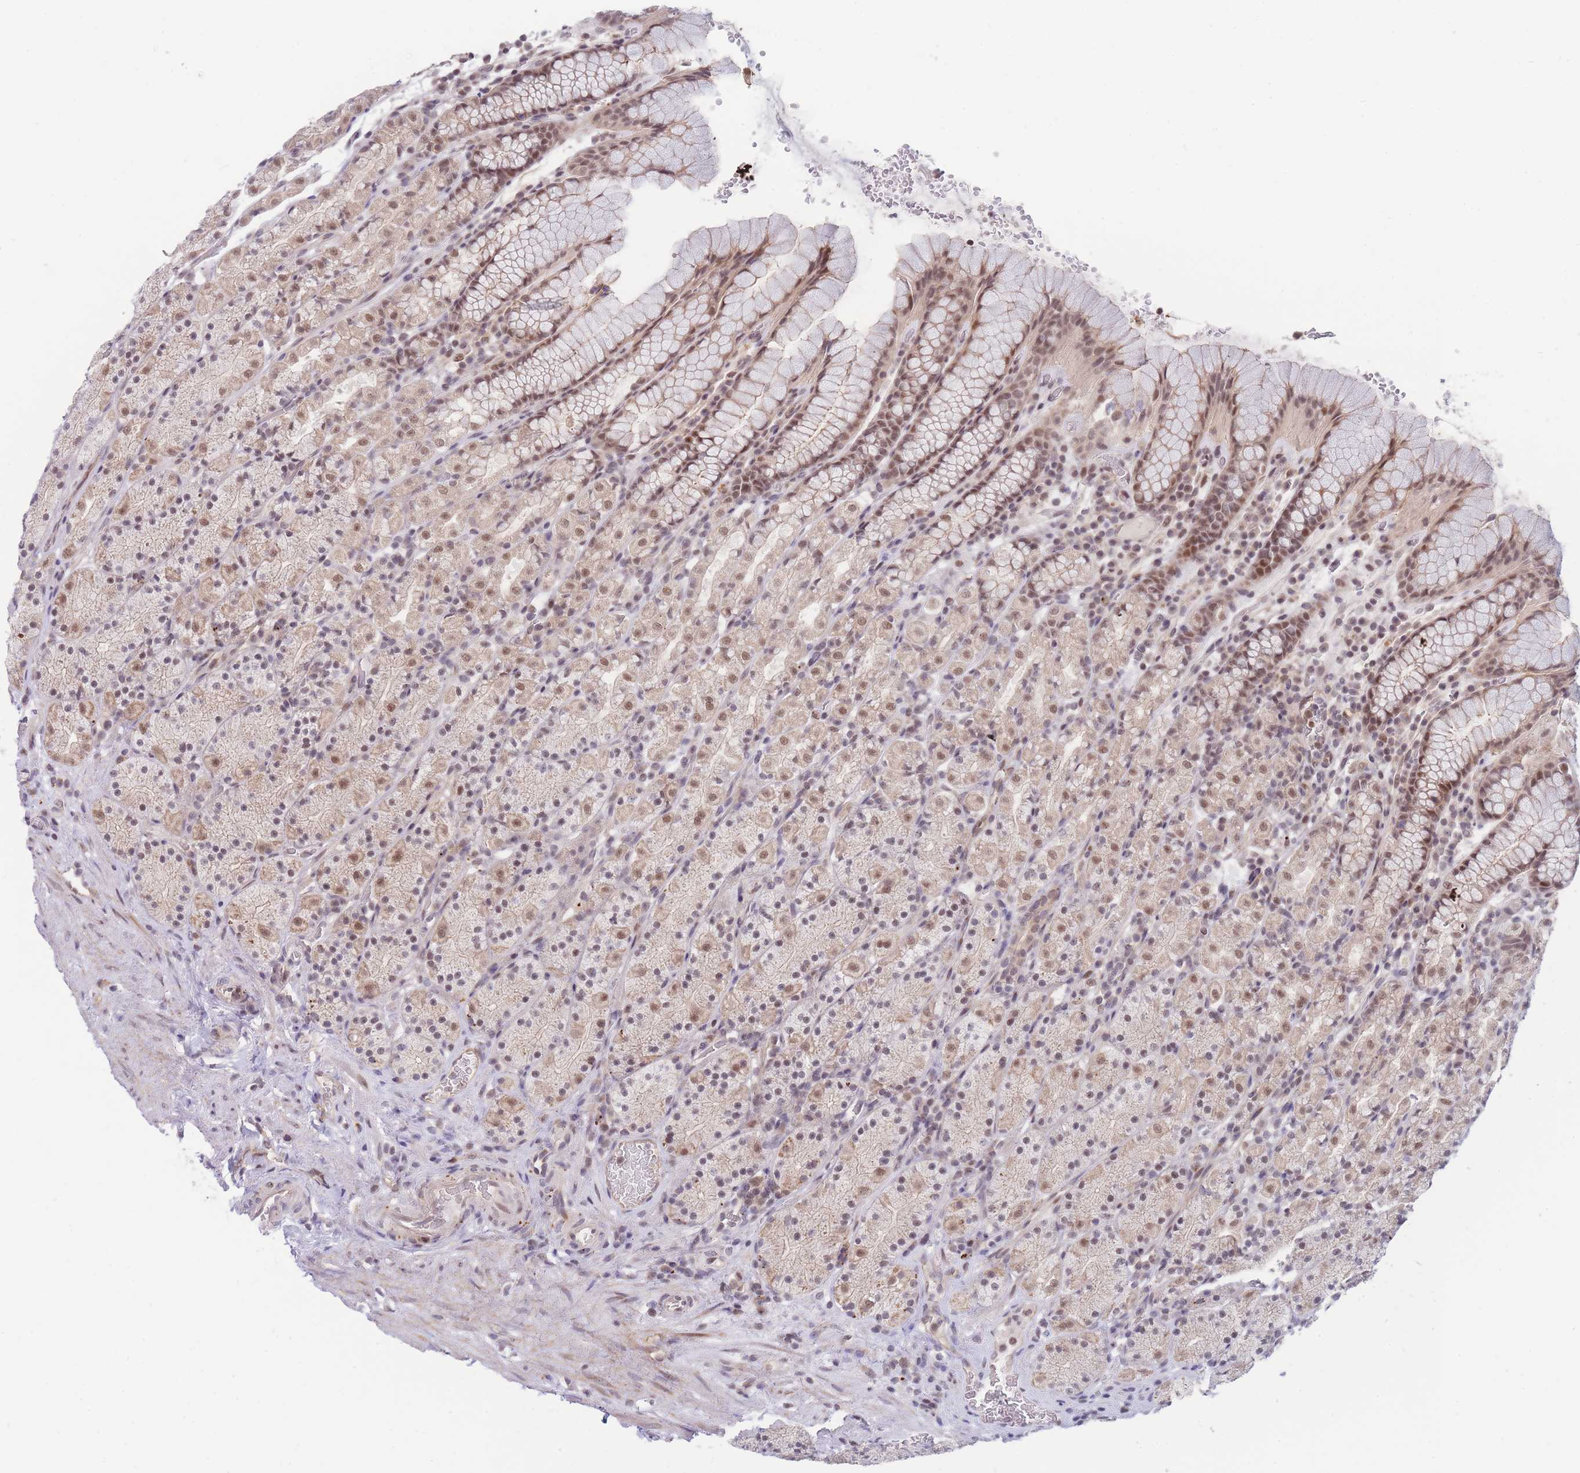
{"staining": {"intensity": "moderate", "quantity": ">75%", "location": "cytoplasmic/membranous,nuclear"}, "tissue": "stomach", "cell_type": "Glandular cells", "image_type": "normal", "snomed": [{"axis": "morphology", "description": "Normal tissue, NOS"}, {"axis": "topography", "description": "Stomach, upper"}, {"axis": "topography", "description": "Stomach"}], "caption": "Protein expression analysis of normal stomach shows moderate cytoplasmic/membranous,nuclear positivity in about >75% of glandular cells.", "gene": "BOD1L1", "patient": {"sex": "male", "age": 62}}